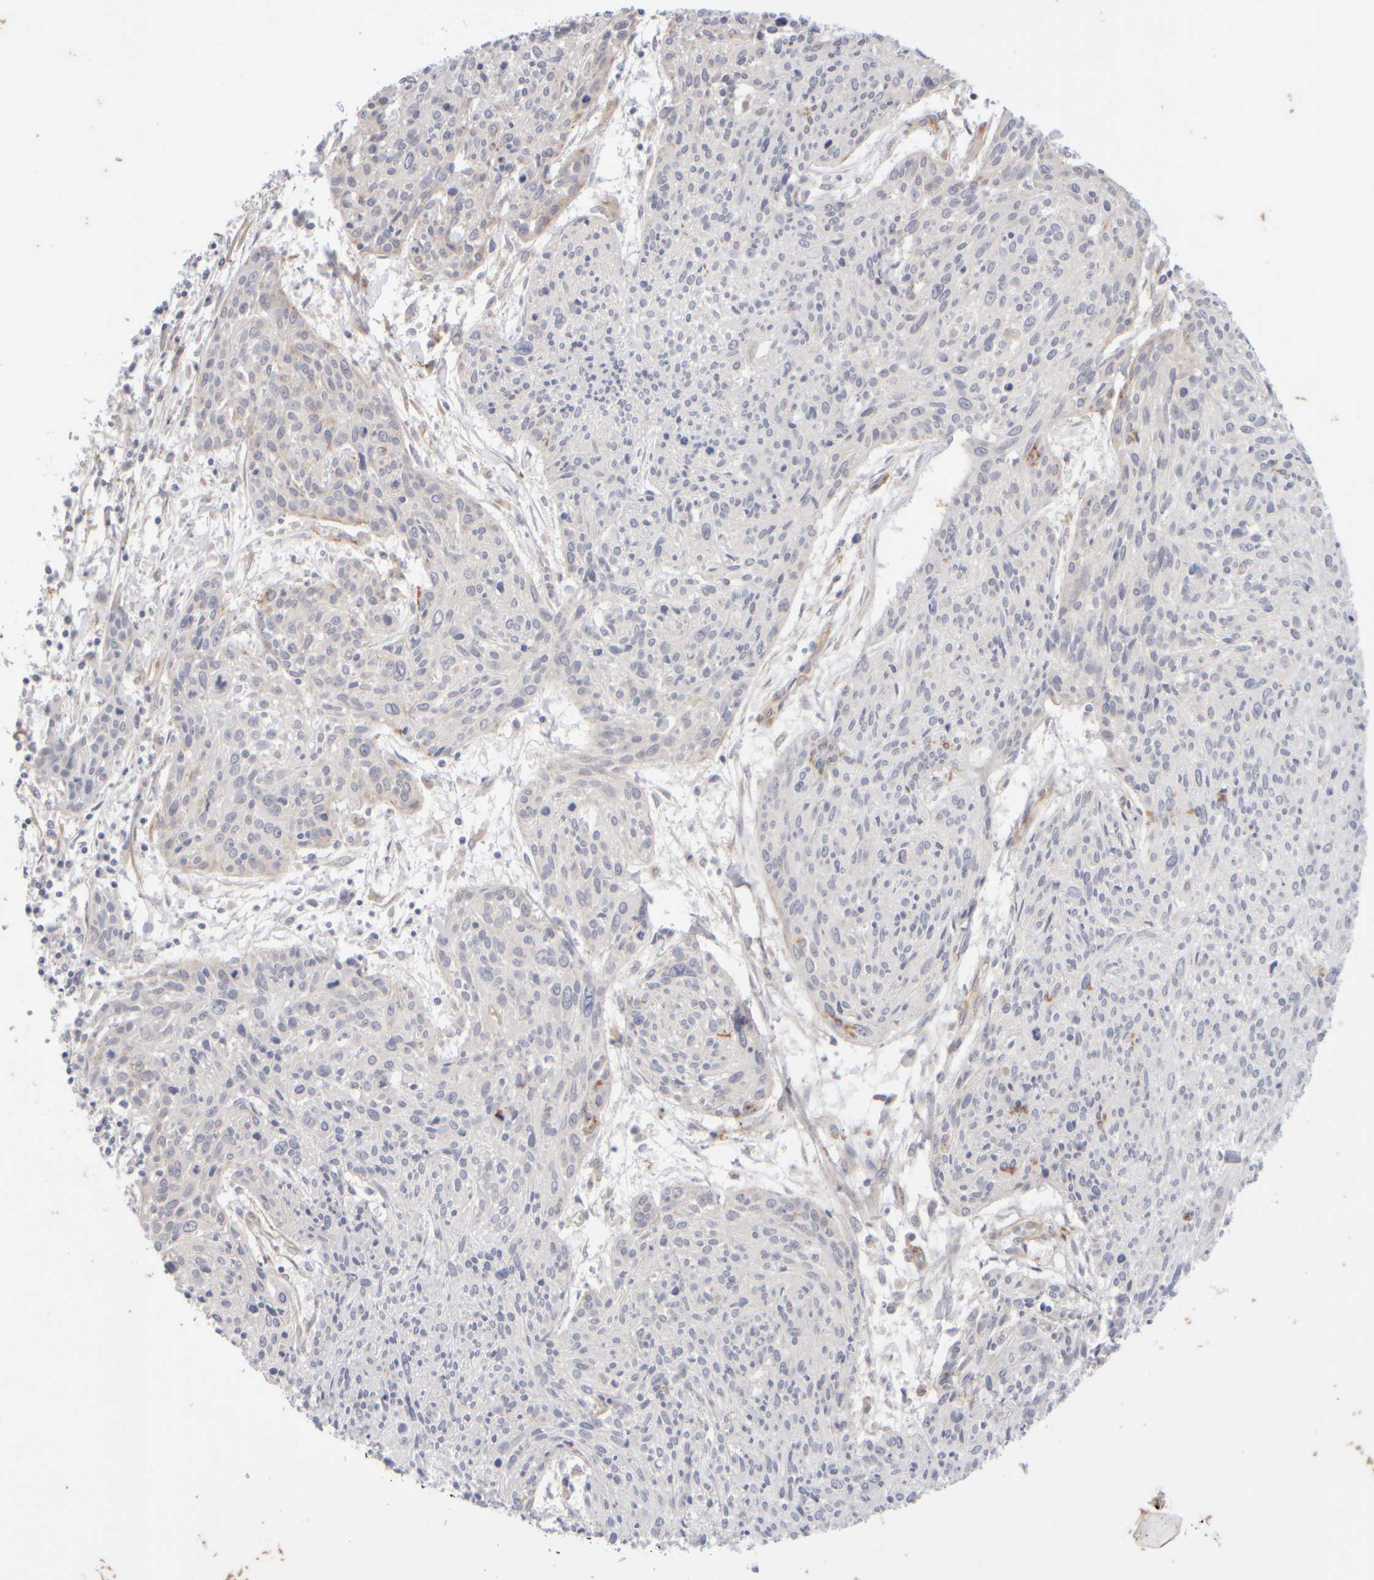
{"staining": {"intensity": "negative", "quantity": "none", "location": "none"}, "tissue": "cervical cancer", "cell_type": "Tumor cells", "image_type": "cancer", "snomed": [{"axis": "morphology", "description": "Squamous cell carcinoma, NOS"}, {"axis": "topography", "description": "Cervix"}], "caption": "An immunohistochemistry (IHC) photomicrograph of cervical cancer is shown. There is no staining in tumor cells of cervical cancer.", "gene": "GOPC", "patient": {"sex": "female", "age": 51}}